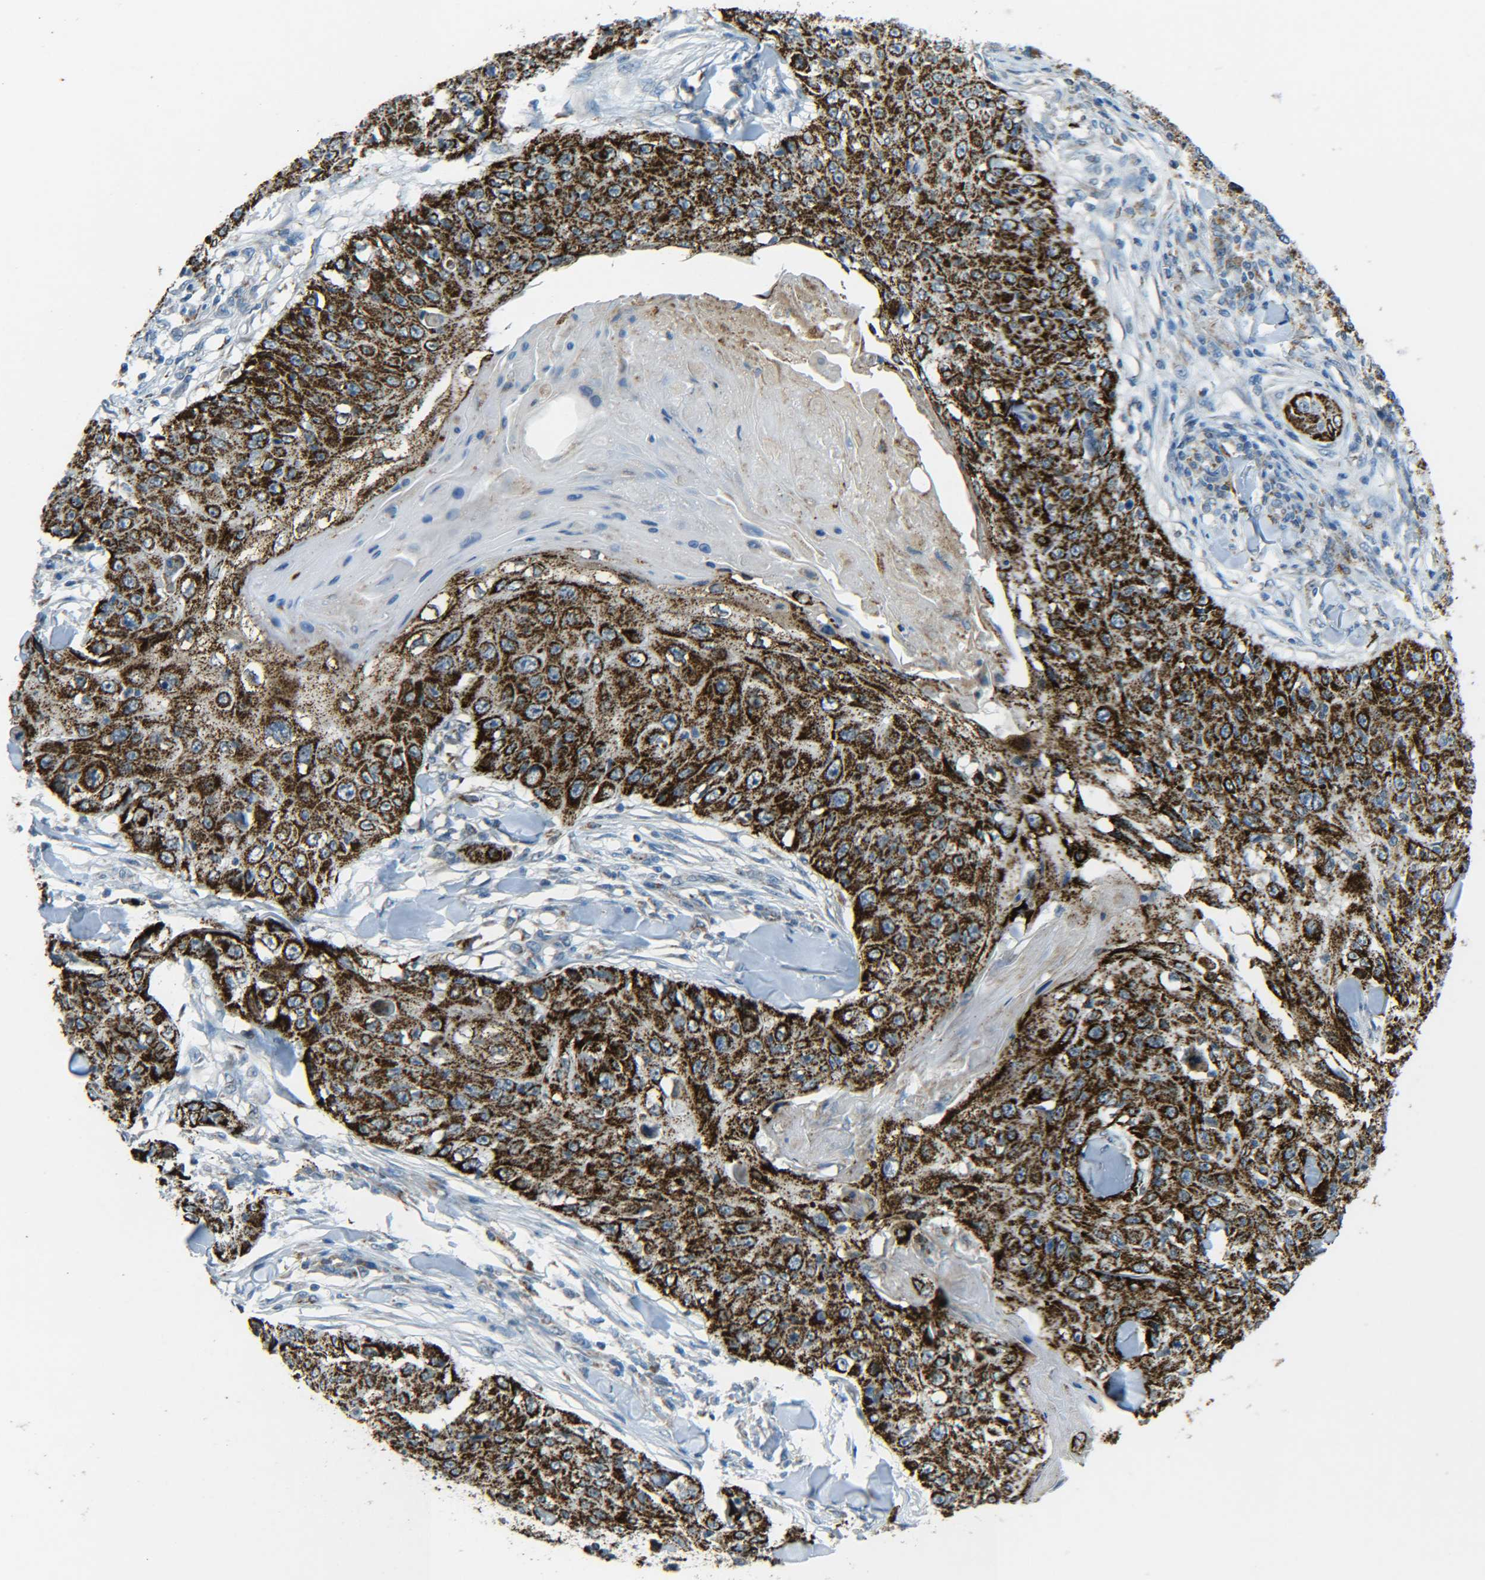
{"staining": {"intensity": "strong", "quantity": ">75%", "location": "cytoplasmic/membranous"}, "tissue": "skin cancer", "cell_type": "Tumor cells", "image_type": "cancer", "snomed": [{"axis": "morphology", "description": "Squamous cell carcinoma, NOS"}, {"axis": "topography", "description": "Skin"}], "caption": "Strong cytoplasmic/membranous expression for a protein is appreciated in about >75% of tumor cells of squamous cell carcinoma (skin) using immunohistochemistry.", "gene": "CYB5R1", "patient": {"sex": "male", "age": 86}}